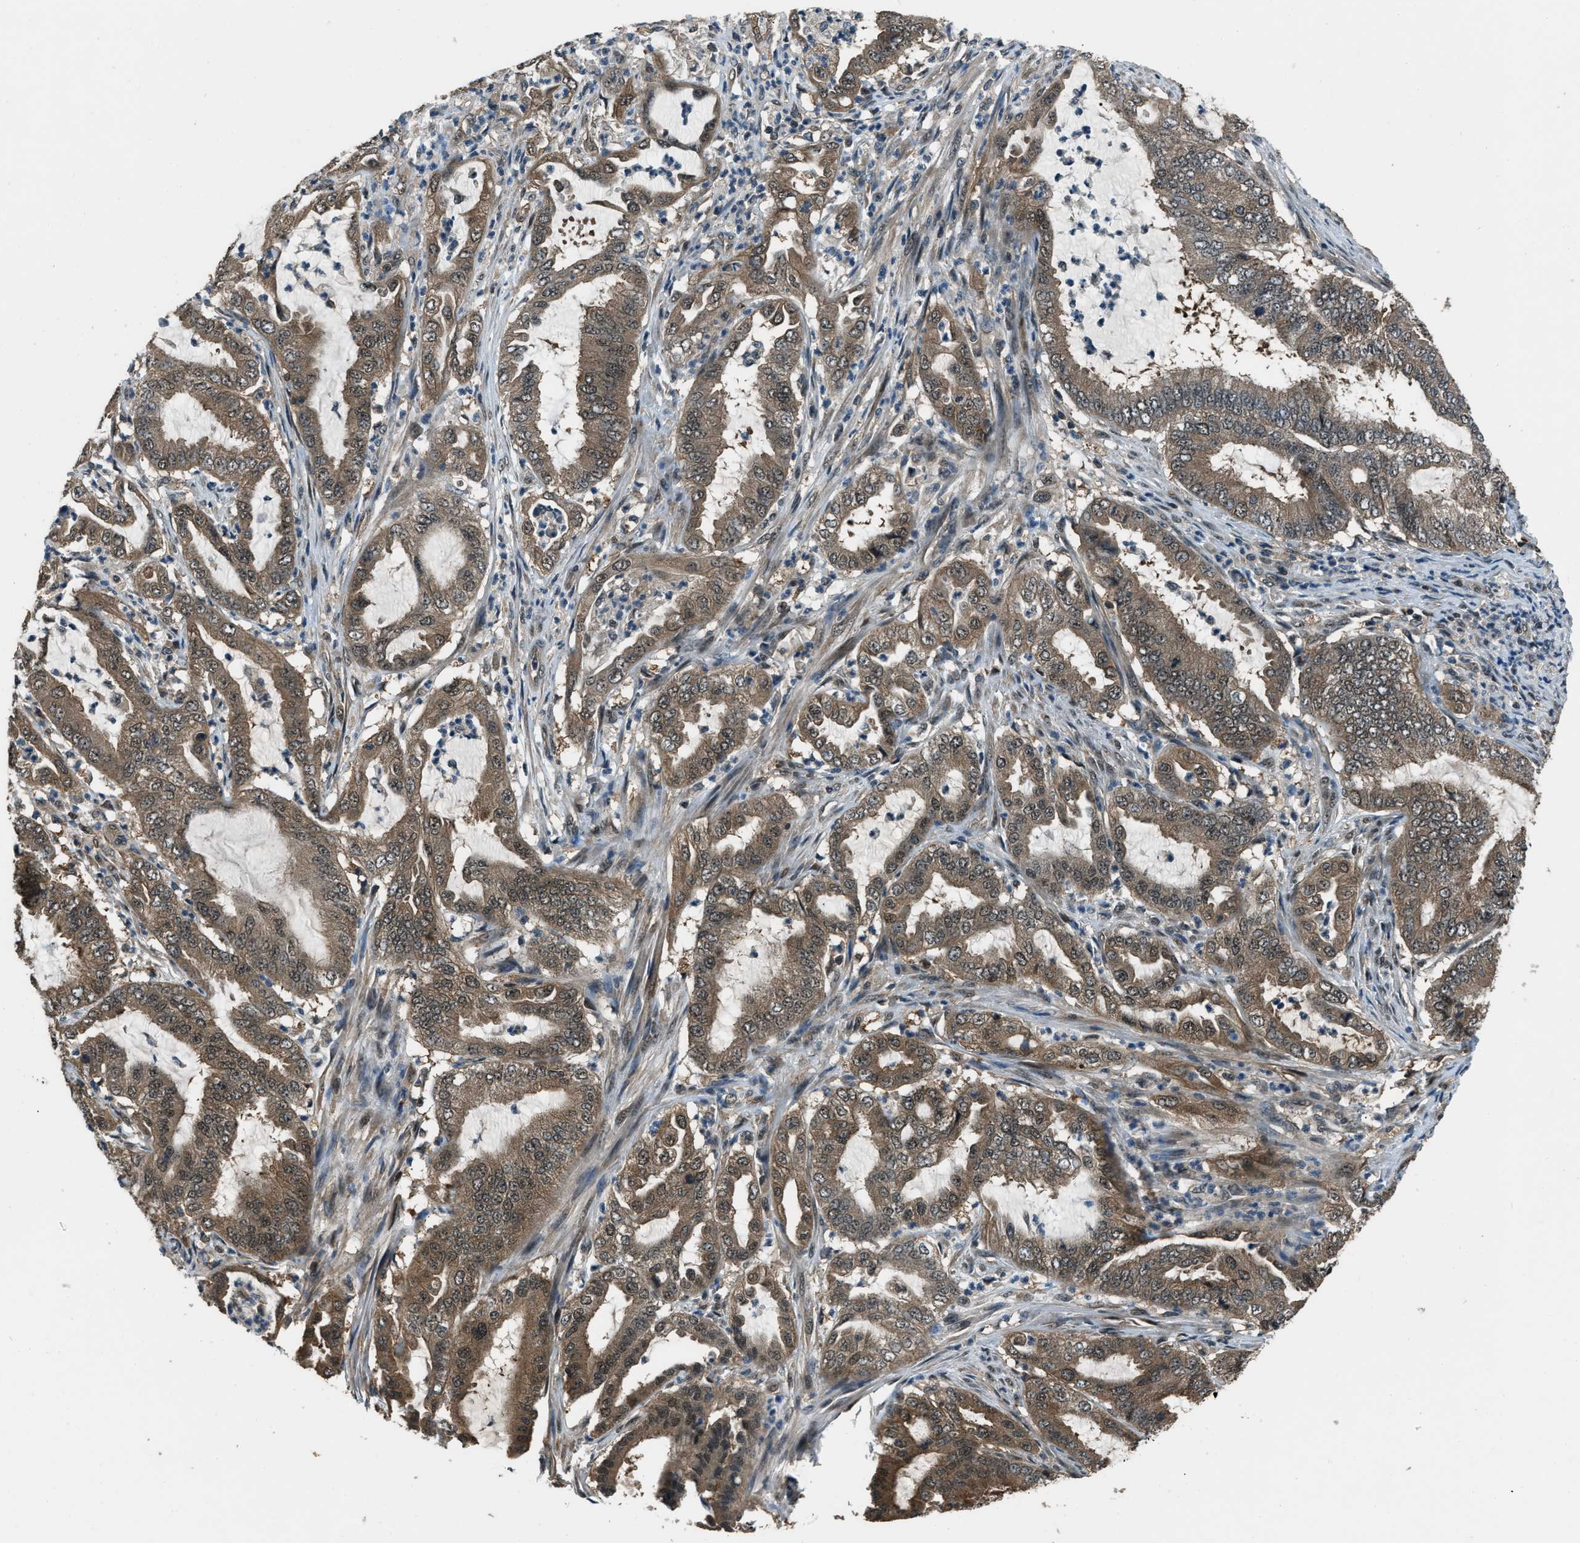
{"staining": {"intensity": "moderate", "quantity": ">75%", "location": "cytoplasmic/membranous"}, "tissue": "endometrial cancer", "cell_type": "Tumor cells", "image_type": "cancer", "snomed": [{"axis": "morphology", "description": "Adenocarcinoma, NOS"}, {"axis": "topography", "description": "Endometrium"}], "caption": "Immunohistochemistry (IHC) staining of endometrial cancer (adenocarcinoma), which exhibits medium levels of moderate cytoplasmic/membranous staining in approximately >75% of tumor cells indicating moderate cytoplasmic/membranous protein staining. The staining was performed using DAB (brown) for protein detection and nuclei were counterstained in hematoxylin (blue).", "gene": "NUDCD3", "patient": {"sex": "female", "age": 51}}